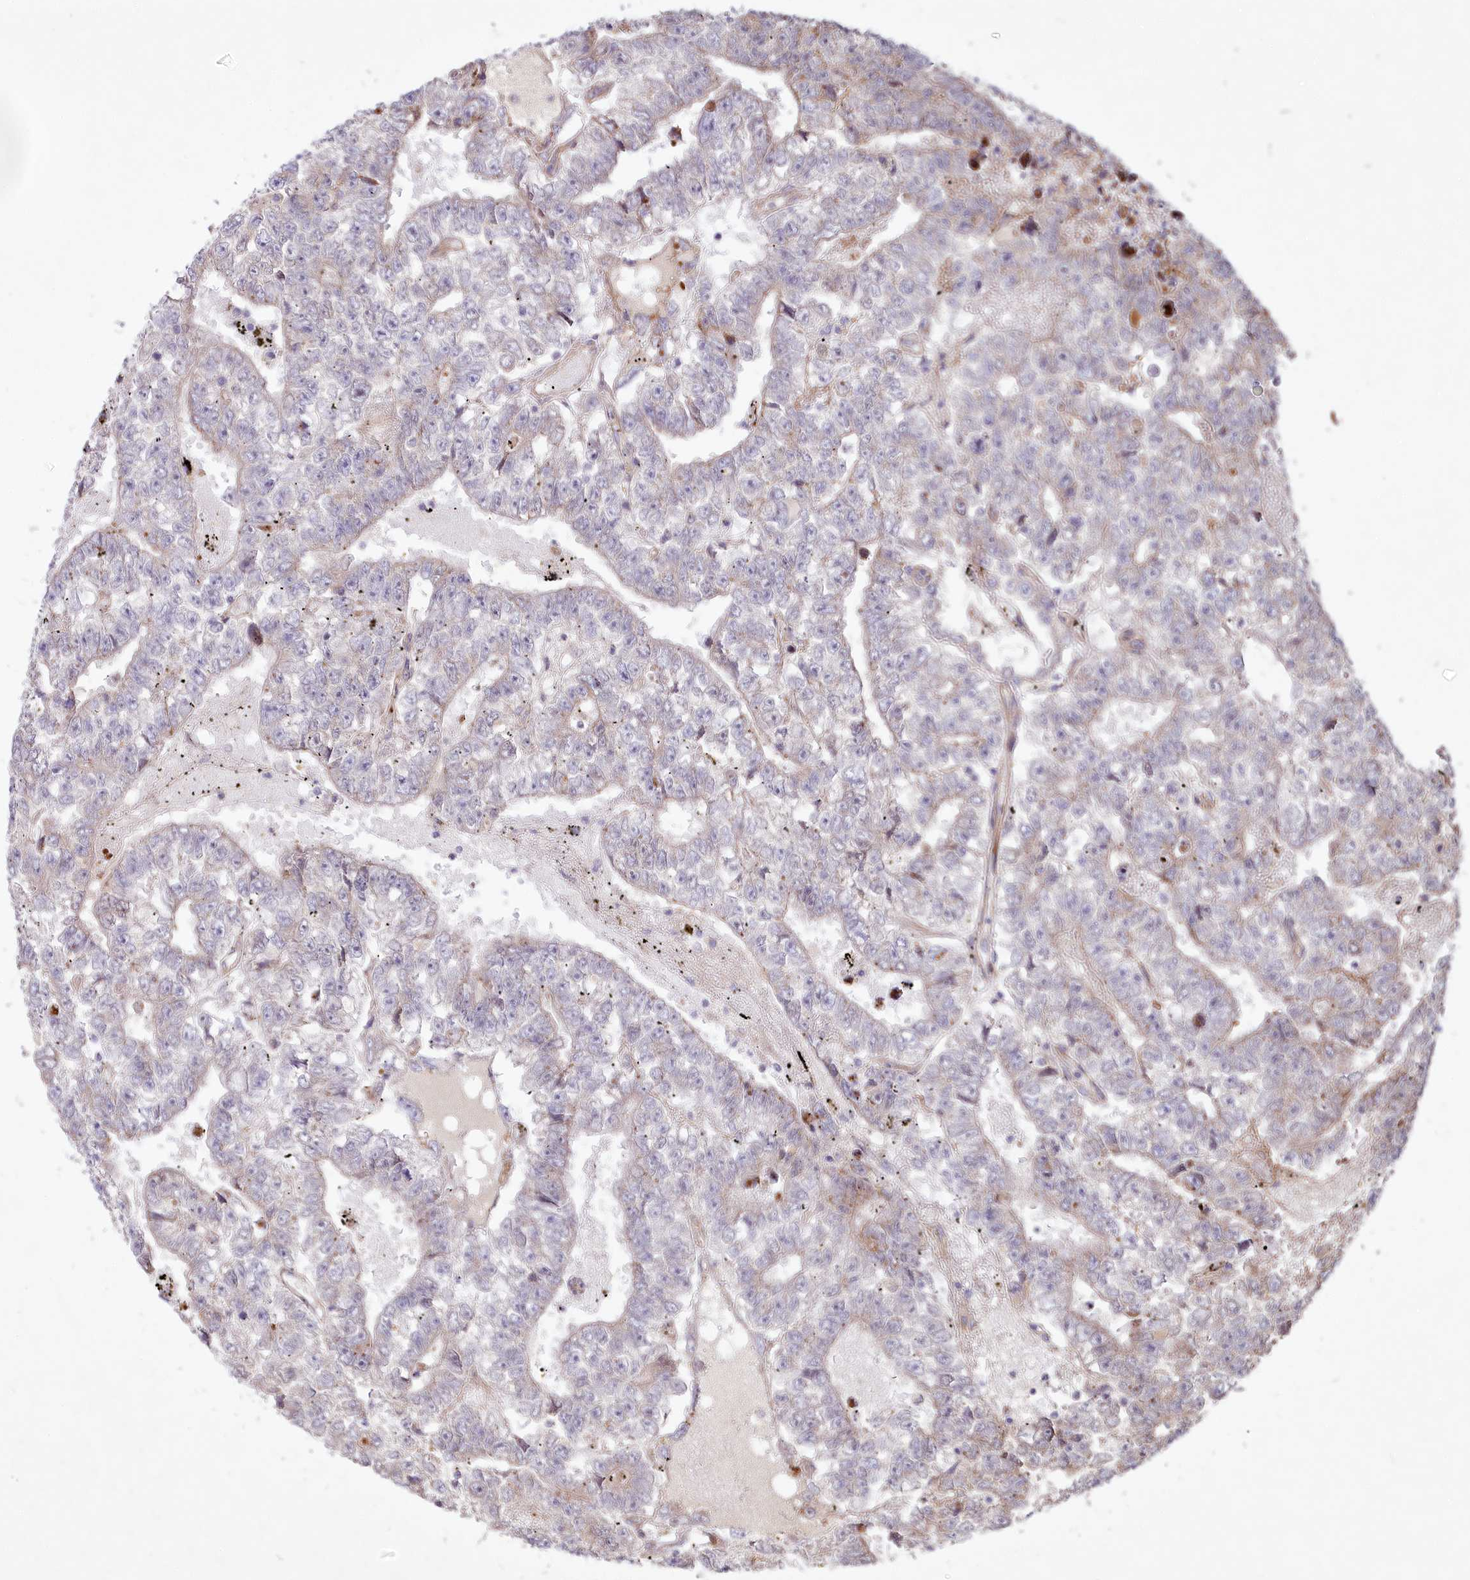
{"staining": {"intensity": "negative", "quantity": "none", "location": "none"}, "tissue": "testis cancer", "cell_type": "Tumor cells", "image_type": "cancer", "snomed": [{"axis": "morphology", "description": "Carcinoma, Embryonal, NOS"}, {"axis": "topography", "description": "Testis"}], "caption": "The photomicrograph reveals no significant positivity in tumor cells of embryonal carcinoma (testis).", "gene": "PSTK", "patient": {"sex": "male", "age": 25}}